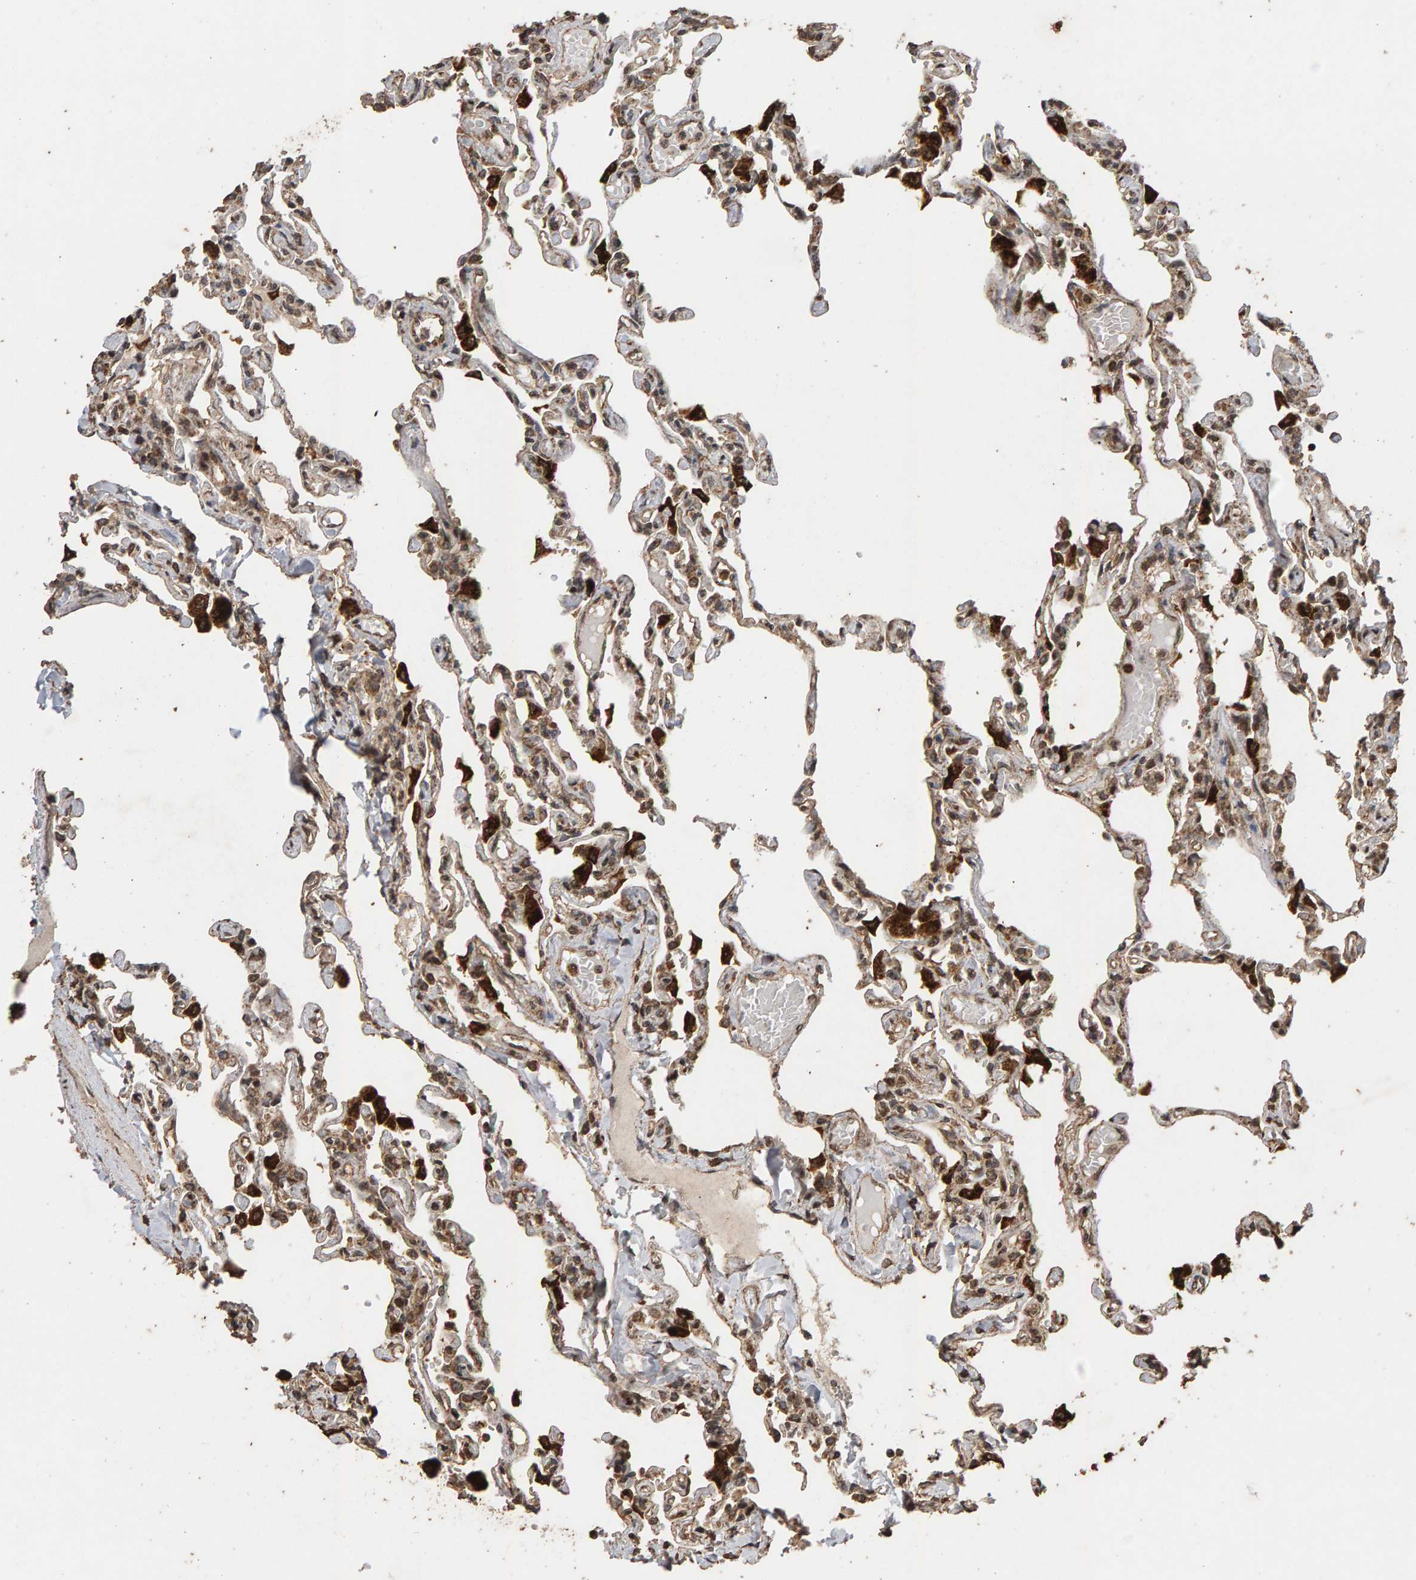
{"staining": {"intensity": "moderate", "quantity": ">75%", "location": "cytoplasmic/membranous"}, "tissue": "lung", "cell_type": "Alveolar cells", "image_type": "normal", "snomed": [{"axis": "morphology", "description": "Normal tissue, NOS"}, {"axis": "topography", "description": "Lung"}], "caption": "The micrograph exhibits immunohistochemical staining of normal lung. There is moderate cytoplasmic/membranous expression is identified in about >75% of alveolar cells.", "gene": "GSTK1", "patient": {"sex": "male", "age": 21}}